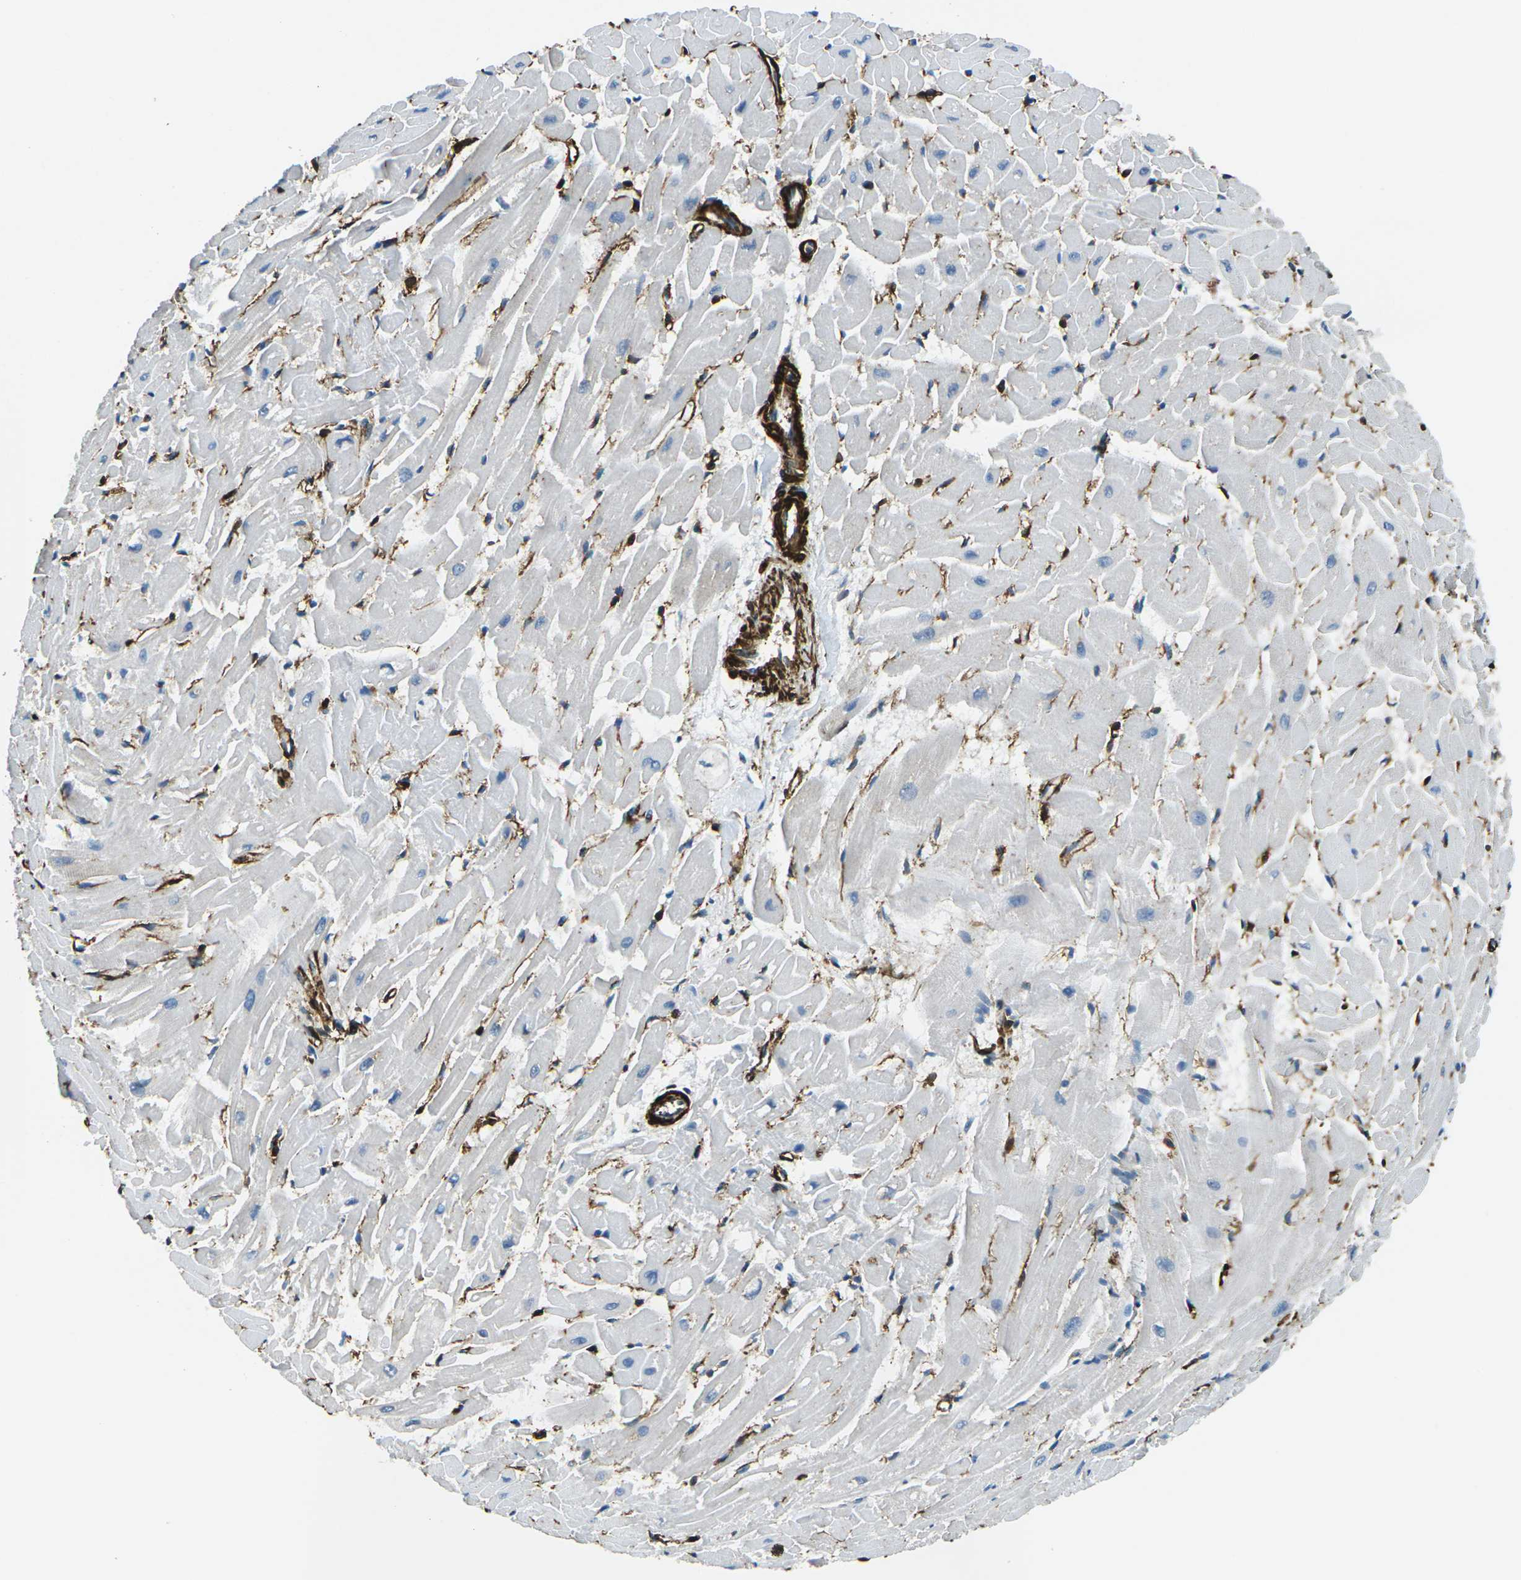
{"staining": {"intensity": "negative", "quantity": "none", "location": "none"}, "tissue": "heart muscle", "cell_type": "Cardiomyocytes", "image_type": "normal", "snomed": [{"axis": "morphology", "description": "Normal tissue, NOS"}, {"axis": "topography", "description": "Heart"}], "caption": "This is a photomicrograph of IHC staining of benign heart muscle, which shows no staining in cardiomyocytes.", "gene": "GRAMD1C", "patient": {"sex": "female", "age": 19}}